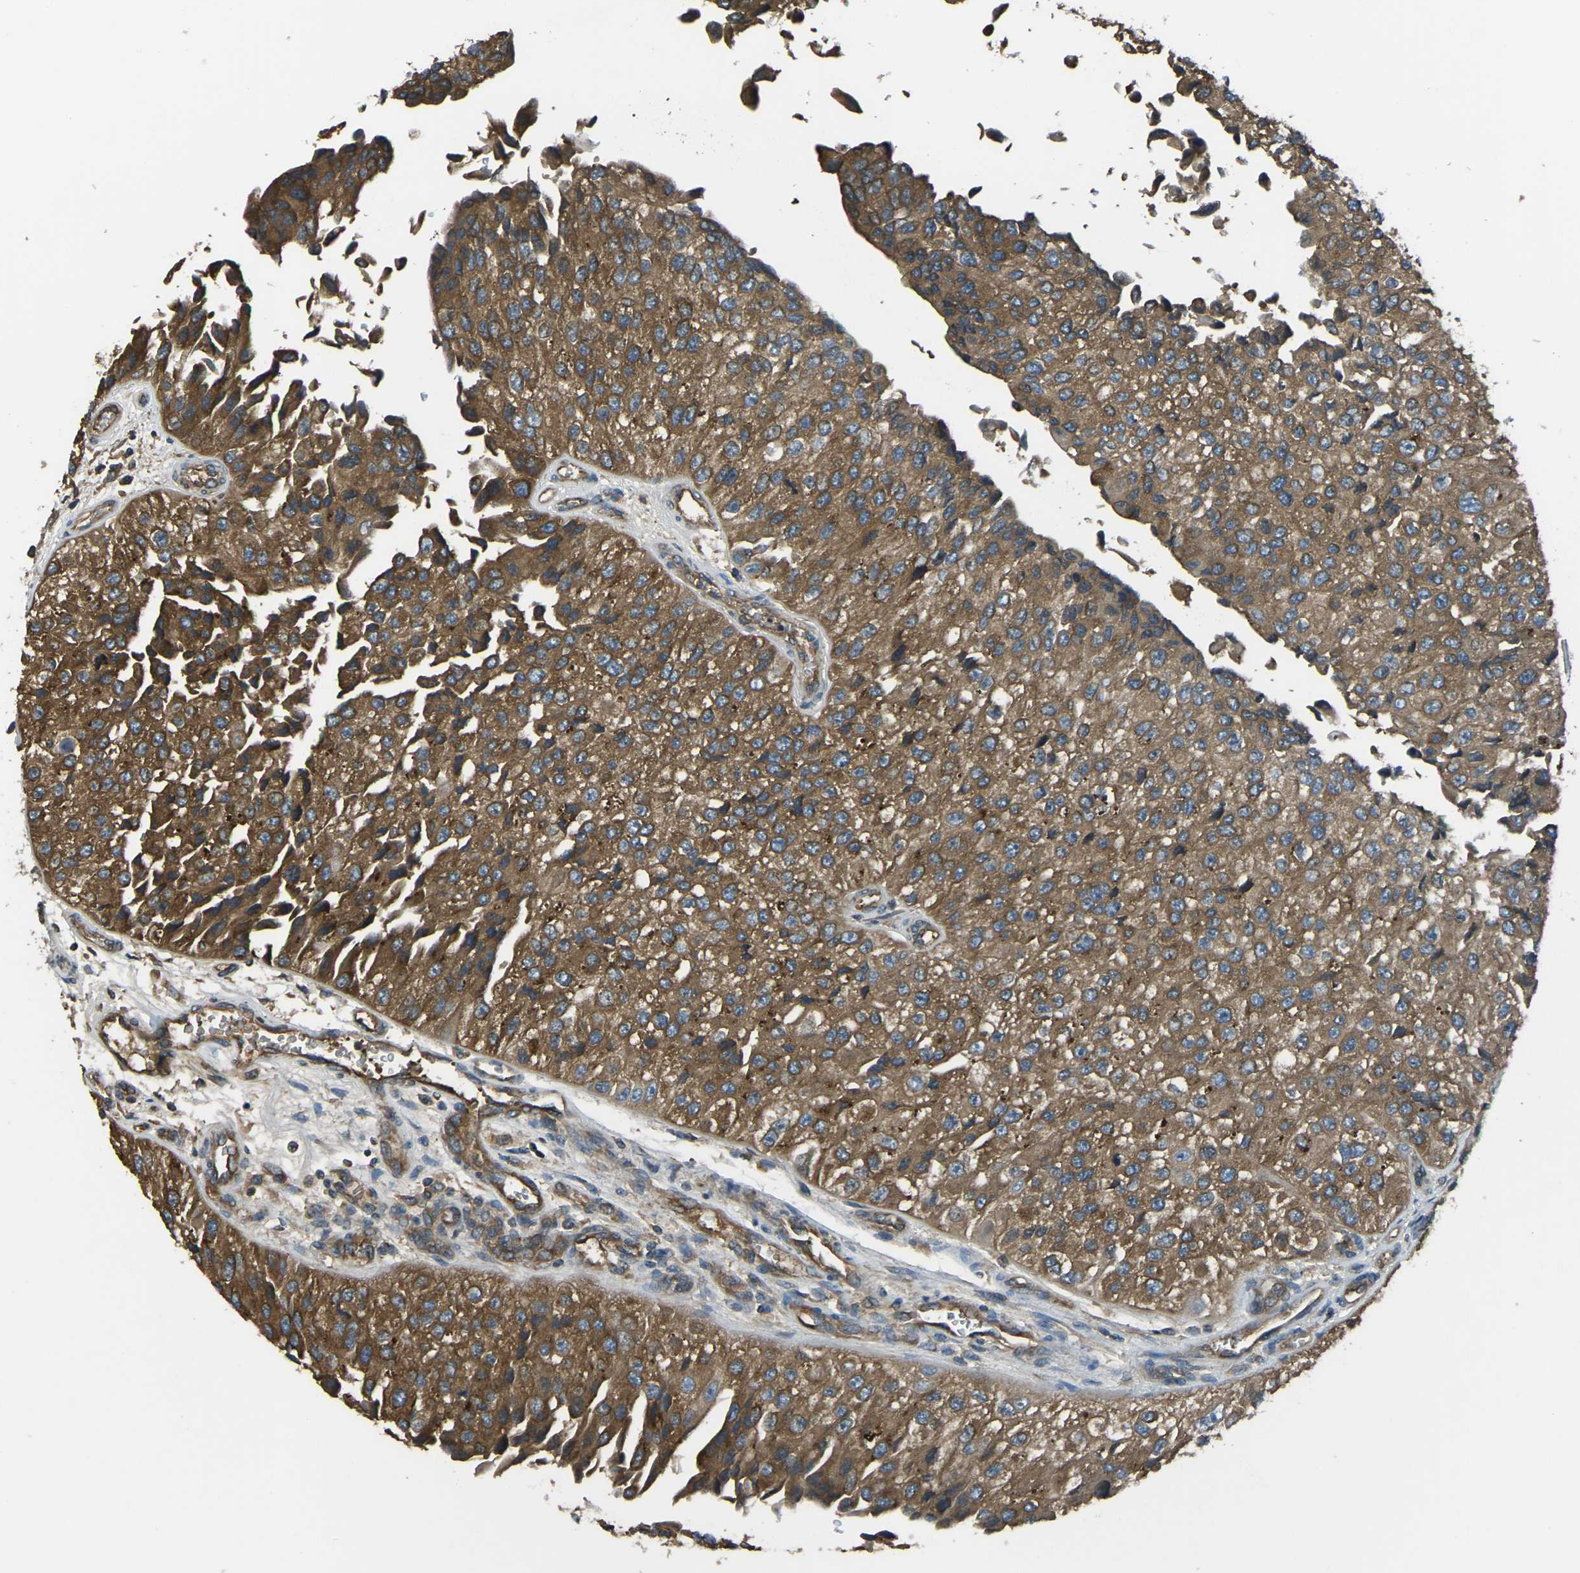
{"staining": {"intensity": "strong", "quantity": ">75%", "location": "cytoplasmic/membranous"}, "tissue": "urothelial cancer", "cell_type": "Tumor cells", "image_type": "cancer", "snomed": [{"axis": "morphology", "description": "Urothelial carcinoma, High grade"}, {"axis": "topography", "description": "Kidney"}, {"axis": "topography", "description": "Urinary bladder"}], "caption": "About >75% of tumor cells in human urothelial cancer display strong cytoplasmic/membranous protein staining as visualized by brown immunohistochemical staining.", "gene": "AIMP1", "patient": {"sex": "male", "age": 77}}